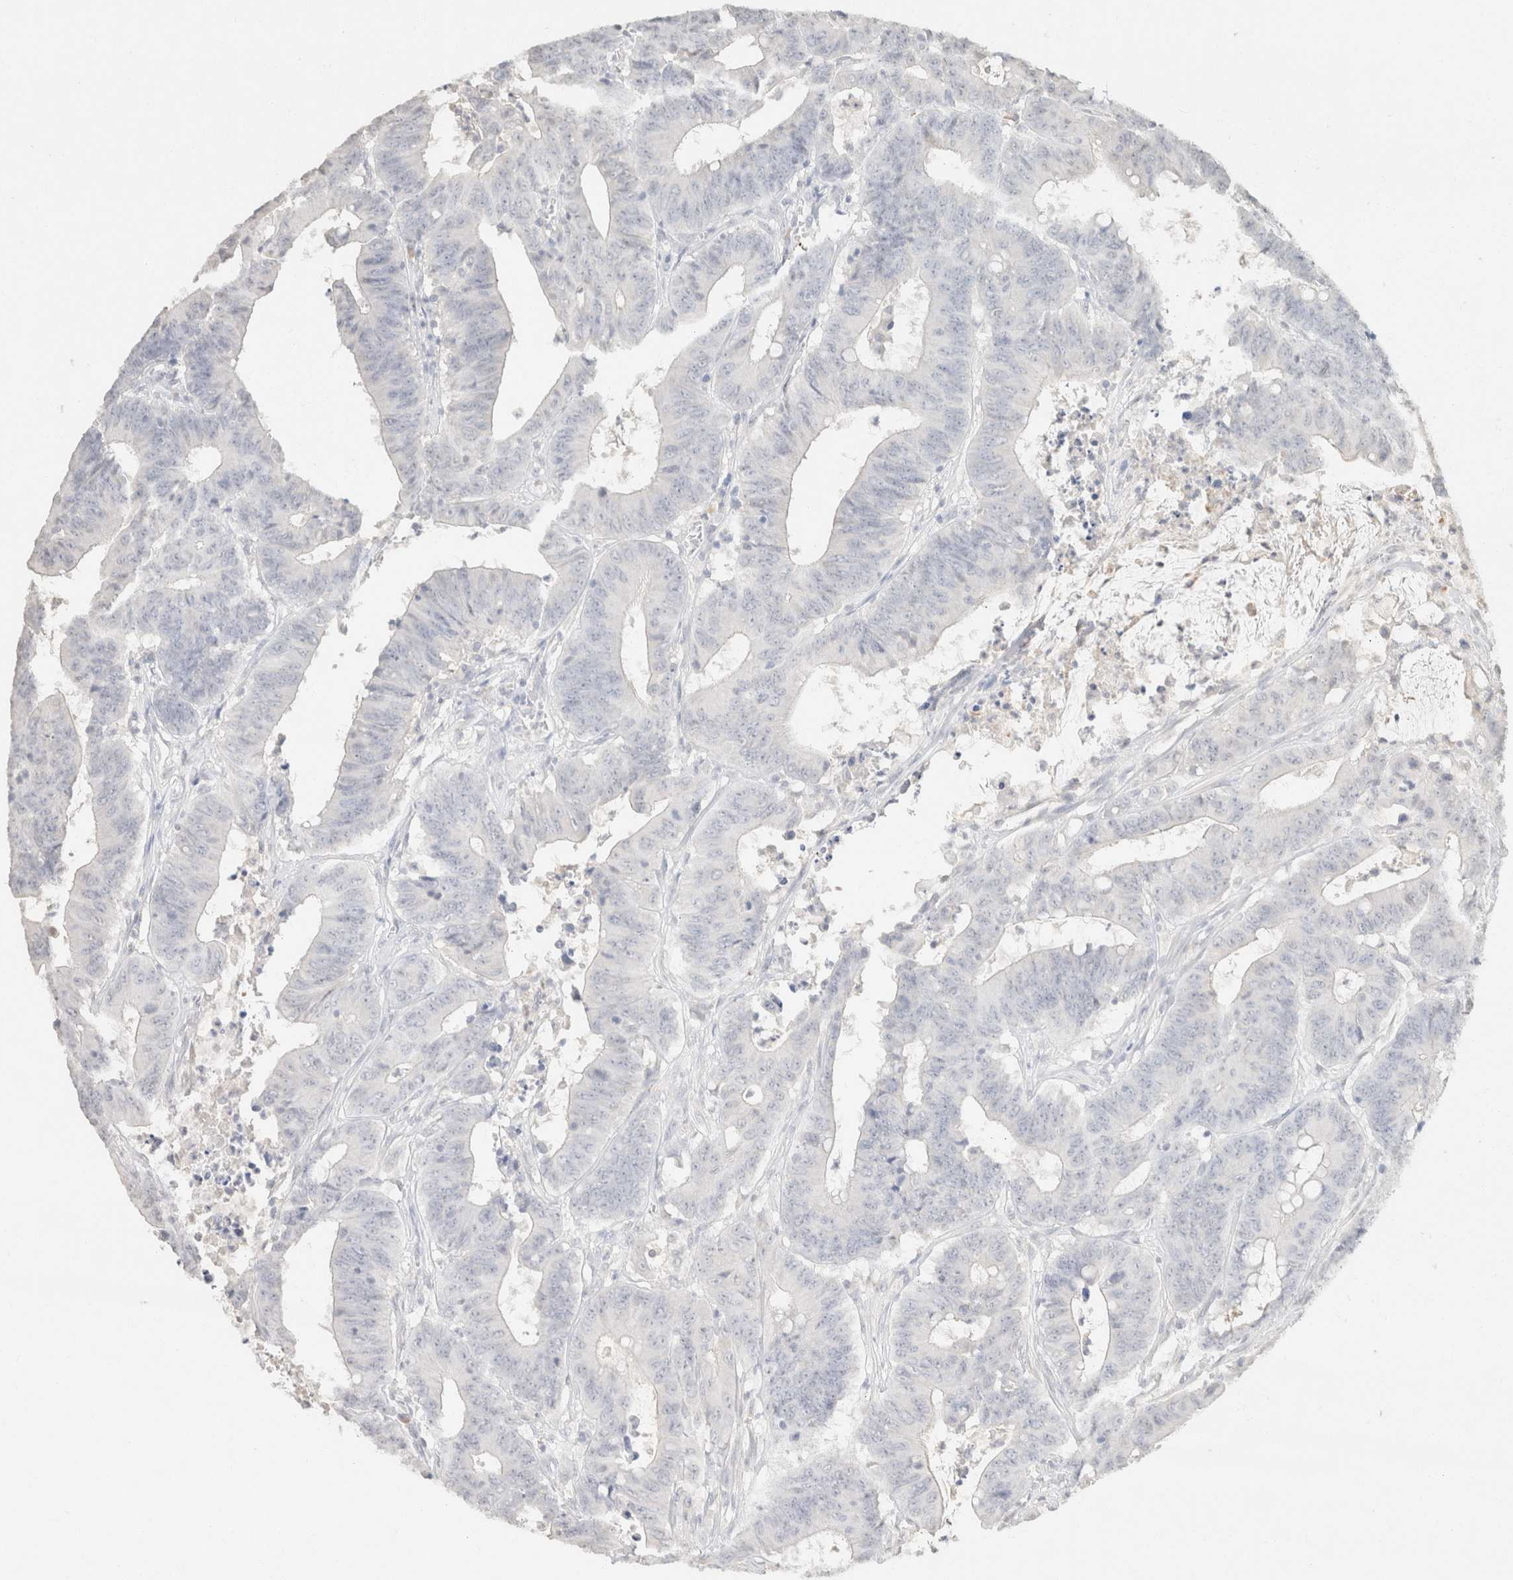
{"staining": {"intensity": "negative", "quantity": "none", "location": "none"}, "tissue": "colorectal cancer", "cell_type": "Tumor cells", "image_type": "cancer", "snomed": [{"axis": "morphology", "description": "Adenocarcinoma, NOS"}, {"axis": "topography", "description": "Colon"}], "caption": "Immunohistochemical staining of colorectal cancer (adenocarcinoma) shows no significant positivity in tumor cells. (DAB (3,3'-diaminobenzidine) IHC with hematoxylin counter stain).", "gene": "CPA1", "patient": {"sex": "male", "age": 45}}